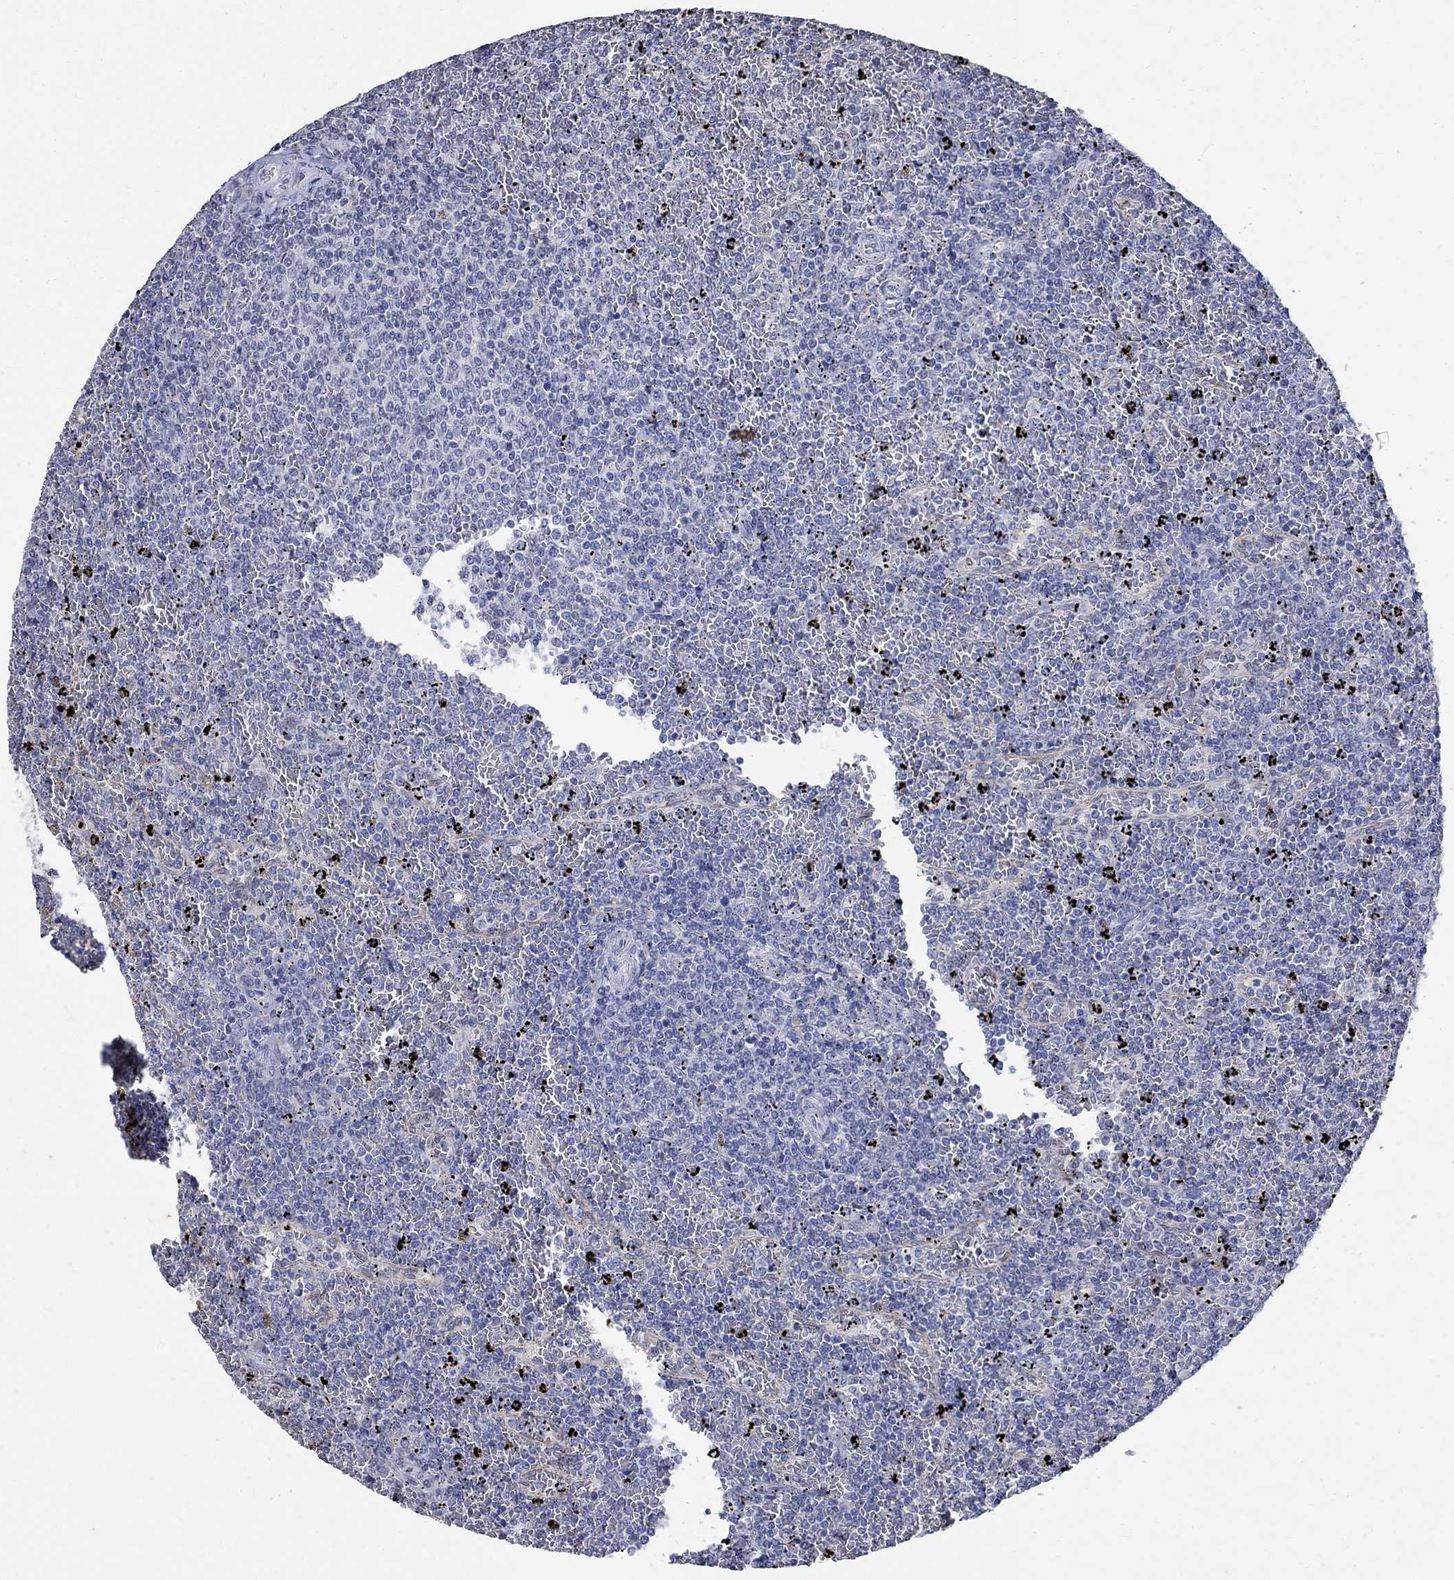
{"staining": {"intensity": "negative", "quantity": "none", "location": "none"}, "tissue": "lymphoma", "cell_type": "Tumor cells", "image_type": "cancer", "snomed": [{"axis": "morphology", "description": "Malignant lymphoma, non-Hodgkin's type, Low grade"}, {"axis": "topography", "description": "Spleen"}], "caption": "The immunohistochemistry (IHC) photomicrograph has no significant positivity in tumor cells of lymphoma tissue. (DAB (3,3'-diaminobenzidine) immunohistochemistry visualized using brightfield microscopy, high magnification).", "gene": "TMEM169", "patient": {"sex": "female", "age": 77}}